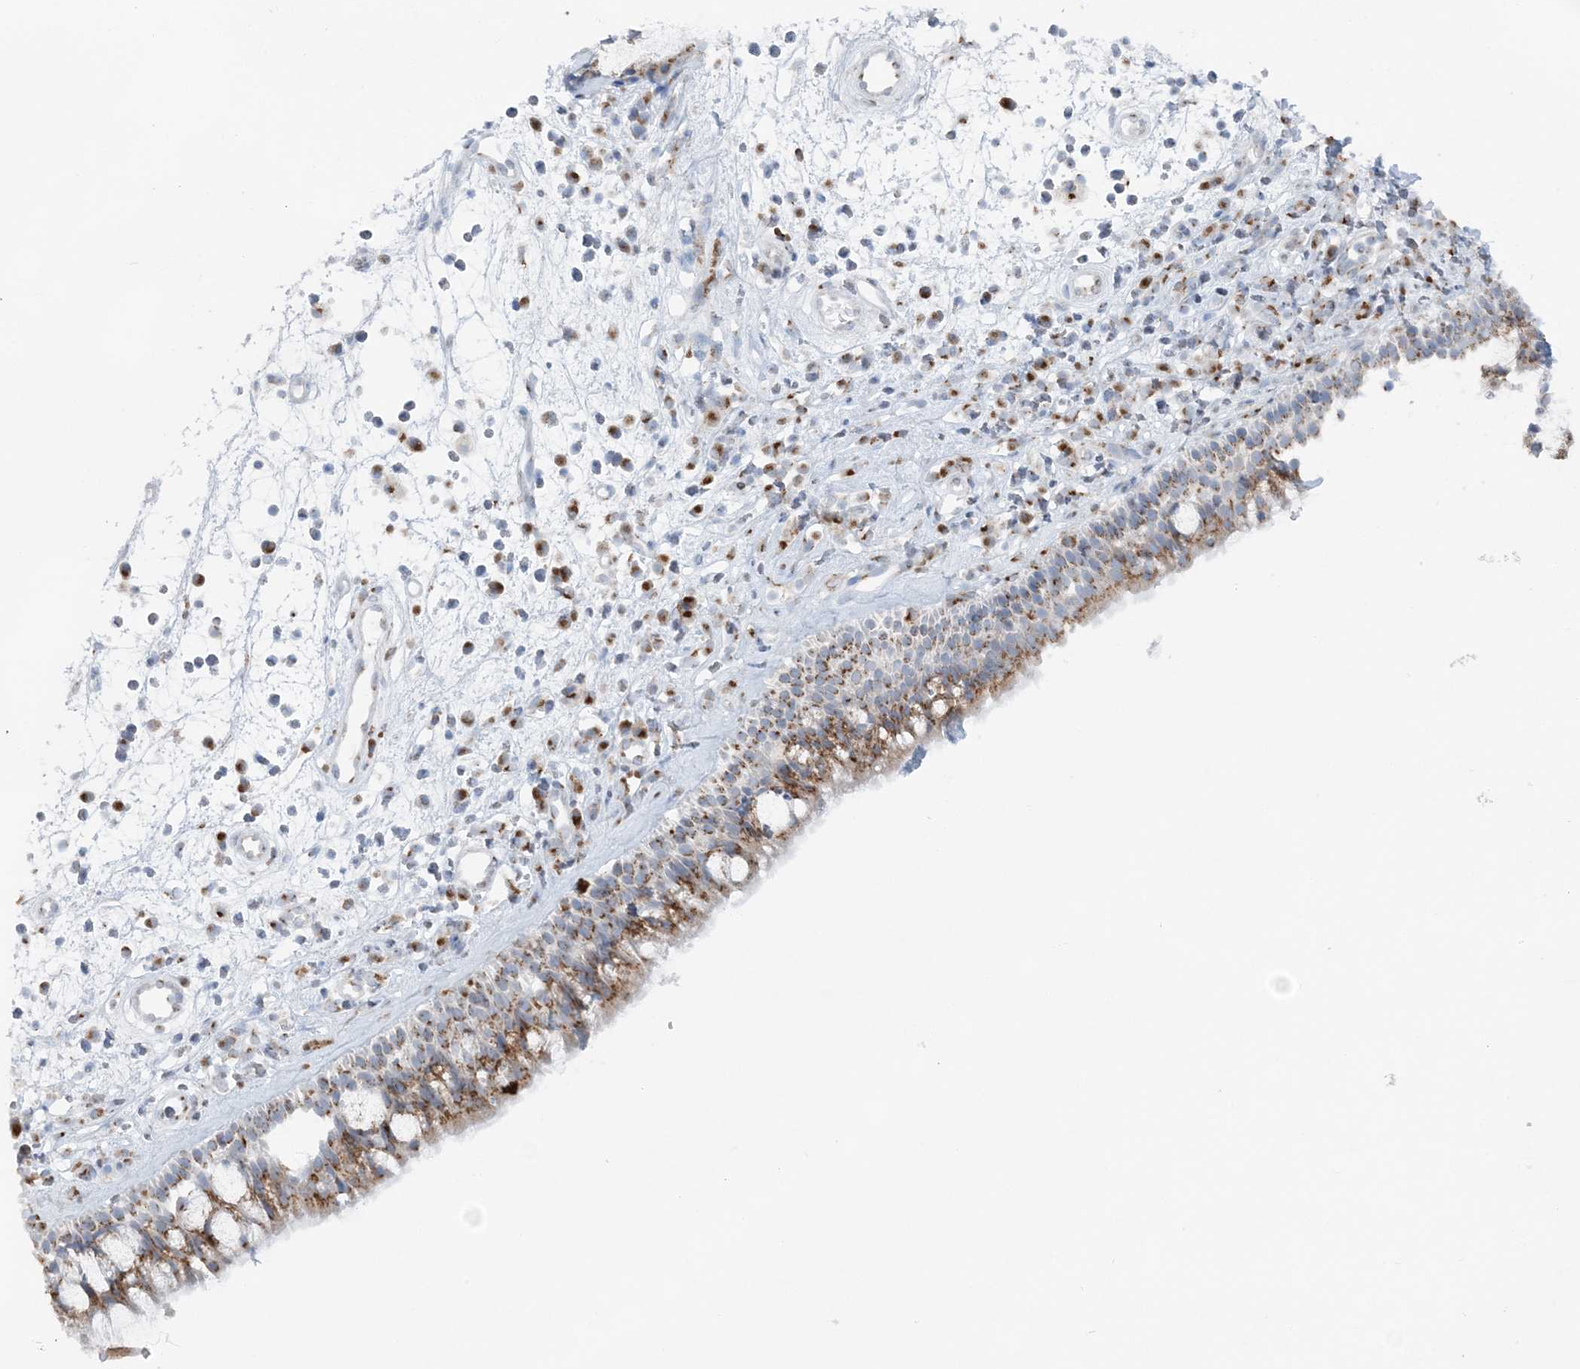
{"staining": {"intensity": "moderate", "quantity": ">75%", "location": "cytoplasmic/membranous"}, "tissue": "nasopharynx", "cell_type": "Respiratory epithelial cells", "image_type": "normal", "snomed": [{"axis": "morphology", "description": "Normal tissue, NOS"}, {"axis": "morphology", "description": "Inflammation, NOS"}, {"axis": "morphology", "description": "Malignant melanoma, Metastatic site"}, {"axis": "topography", "description": "Nasopharynx"}], "caption": "Immunohistochemical staining of unremarkable nasopharynx demonstrates >75% levels of moderate cytoplasmic/membranous protein positivity in about >75% of respiratory epithelial cells. (DAB = brown stain, brightfield microscopy at high magnification).", "gene": "TMED10", "patient": {"sex": "male", "age": 70}}